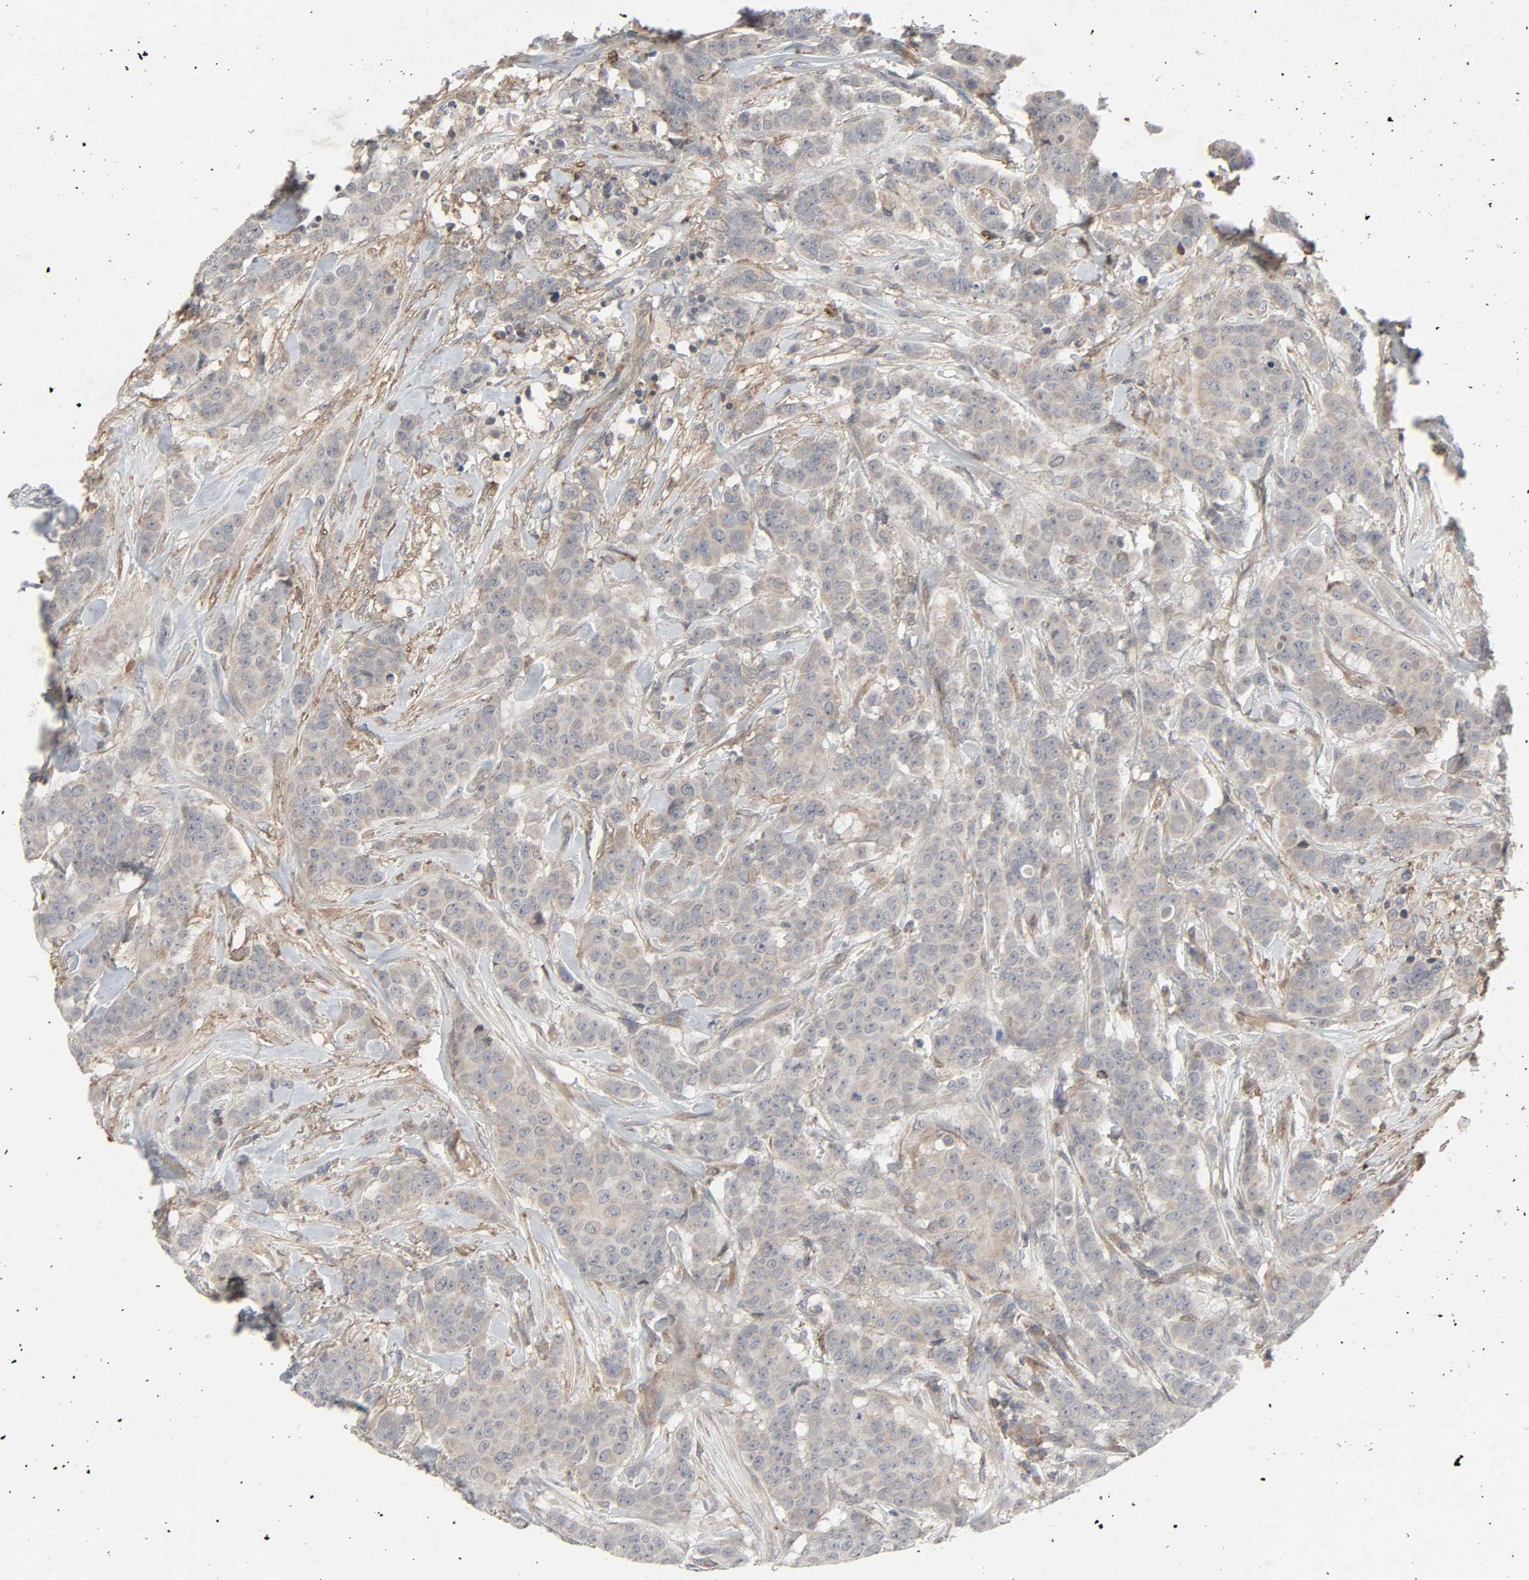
{"staining": {"intensity": "weak", "quantity": ">75%", "location": "cytoplasmic/membranous"}, "tissue": "breast cancer", "cell_type": "Tumor cells", "image_type": "cancer", "snomed": [{"axis": "morphology", "description": "Duct carcinoma"}, {"axis": "topography", "description": "Breast"}], "caption": "Protein staining by immunohistochemistry demonstrates weak cytoplasmic/membranous expression in approximately >75% of tumor cells in breast cancer (infiltrating ductal carcinoma). Ihc stains the protein in brown and the nuclei are stained blue.", "gene": "ADCY4", "patient": {"sex": "female", "age": 40}}